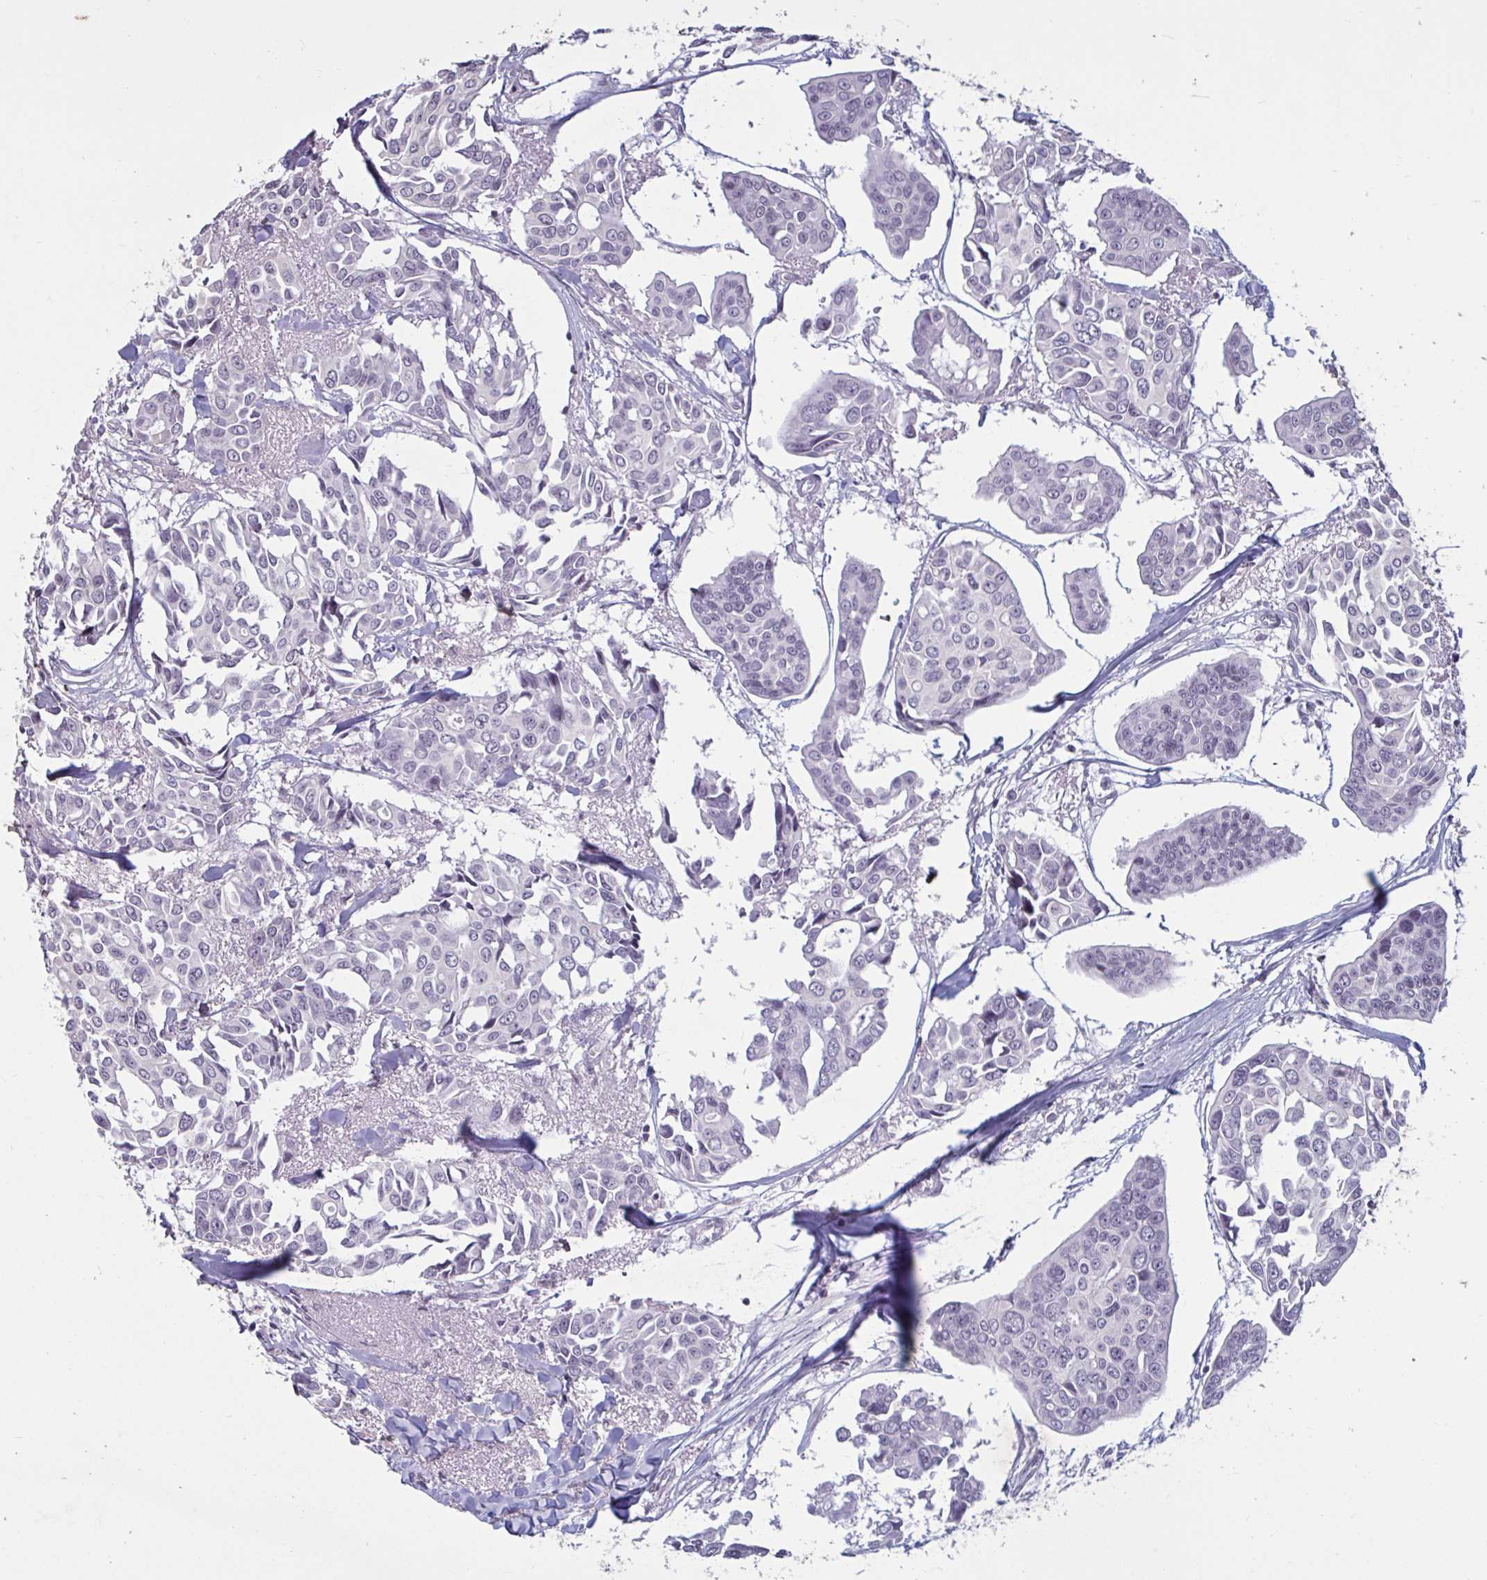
{"staining": {"intensity": "negative", "quantity": "none", "location": "none"}, "tissue": "breast cancer", "cell_type": "Tumor cells", "image_type": "cancer", "snomed": [{"axis": "morphology", "description": "Duct carcinoma"}, {"axis": "topography", "description": "Breast"}], "caption": "Tumor cells are negative for brown protein staining in breast cancer (intraductal carcinoma). (DAB (3,3'-diaminobenzidine) IHC, high magnification).", "gene": "TBC1D4", "patient": {"sex": "female", "age": 54}}